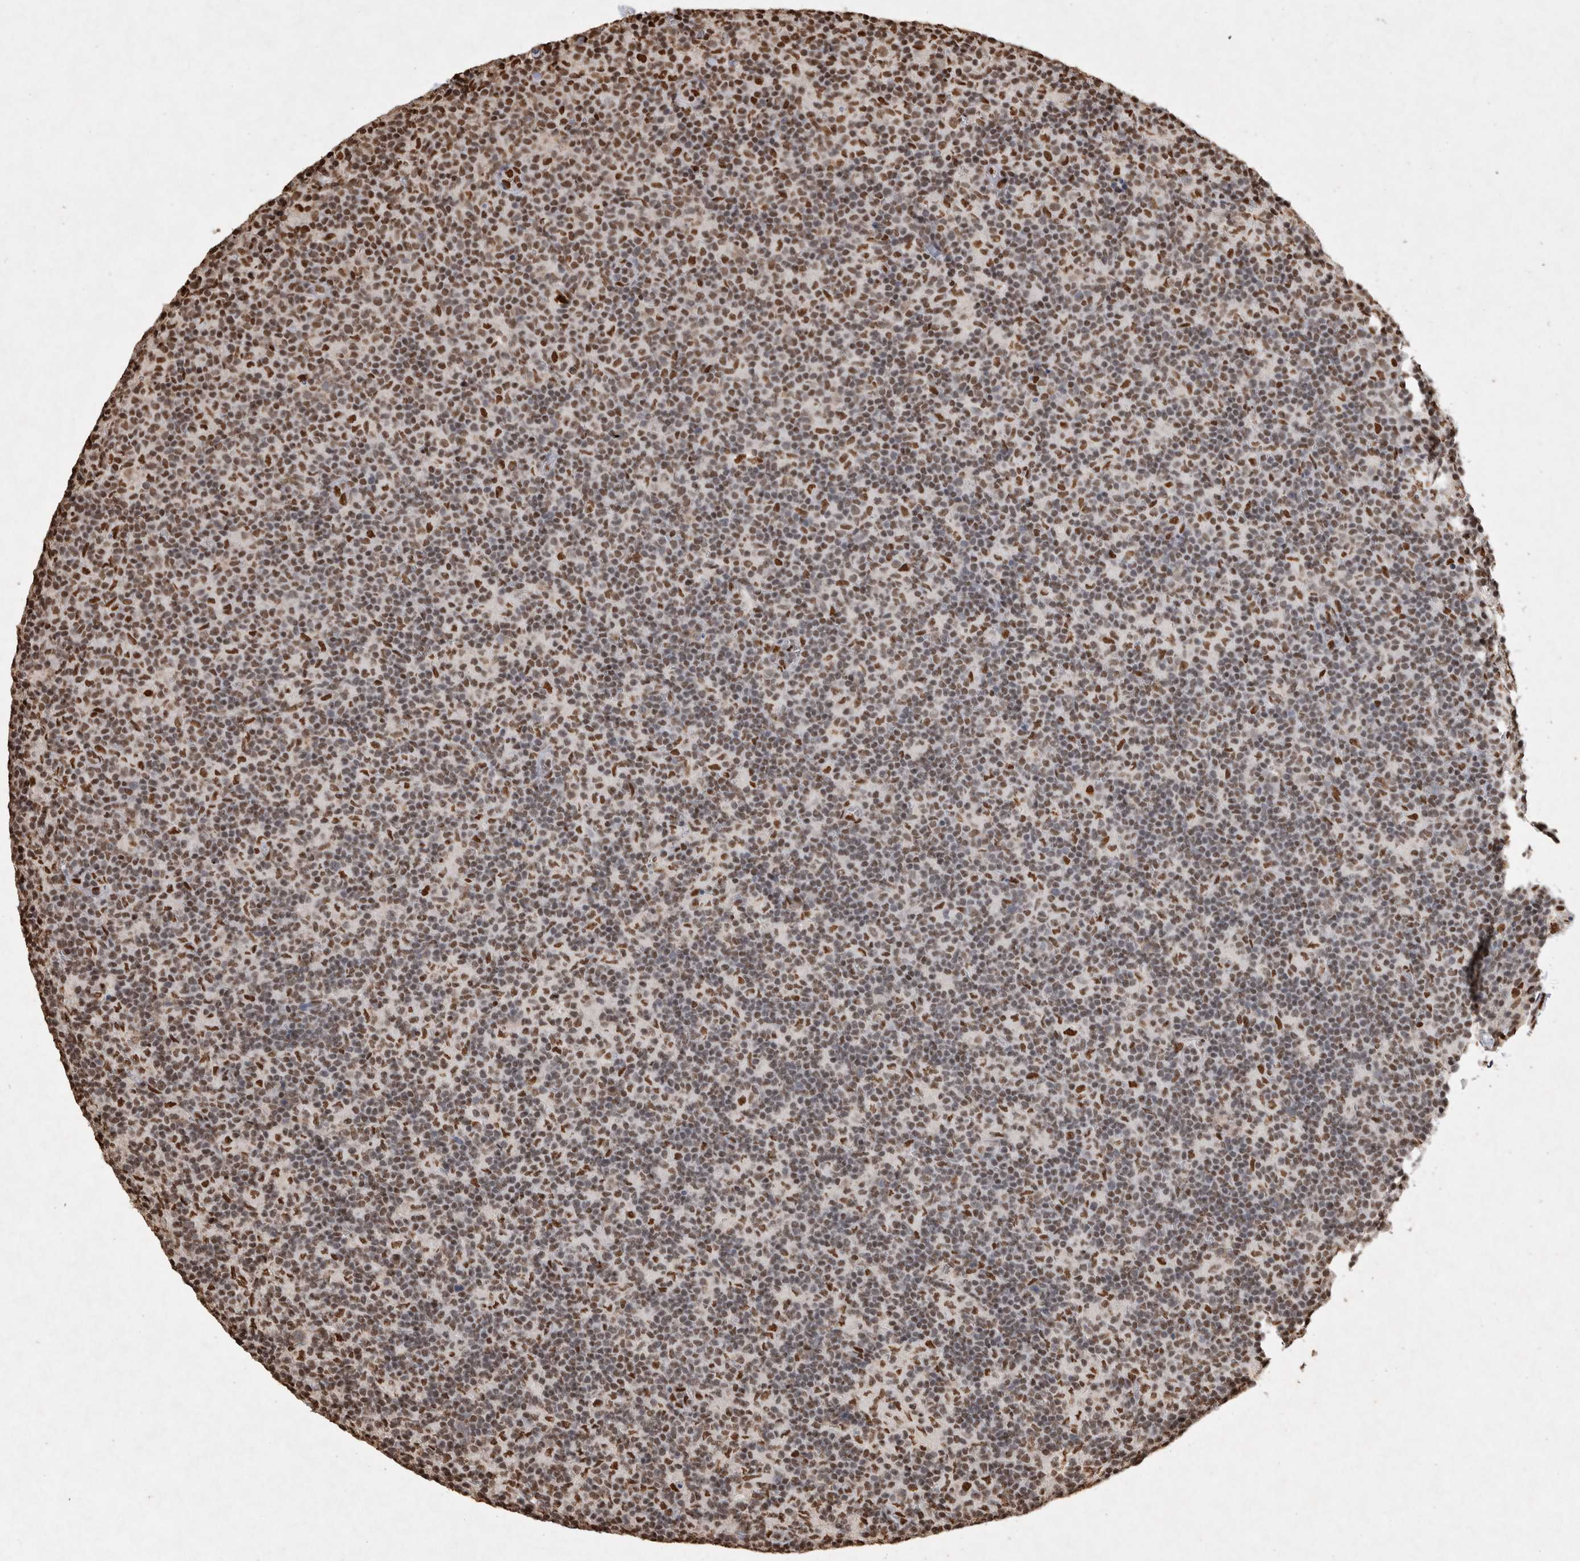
{"staining": {"intensity": "strong", "quantity": "<25%", "location": "nuclear"}, "tissue": "lymph node", "cell_type": "Germinal center cells", "image_type": "normal", "snomed": [{"axis": "morphology", "description": "Normal tissue, NOS"}, {"axis": "morphology", "description": "Inflammation, NOS"}, {"axis": "topography", "description": "Lymph node"}], "caption": "The photomicrograph displays immunohistochemical staining of unremarkable lymph node. There is strong nuclear expression is present in approximately <25% of germinal center cells.", "gene": "HDGF", "patient": {"sex": "male", "age": 55}}